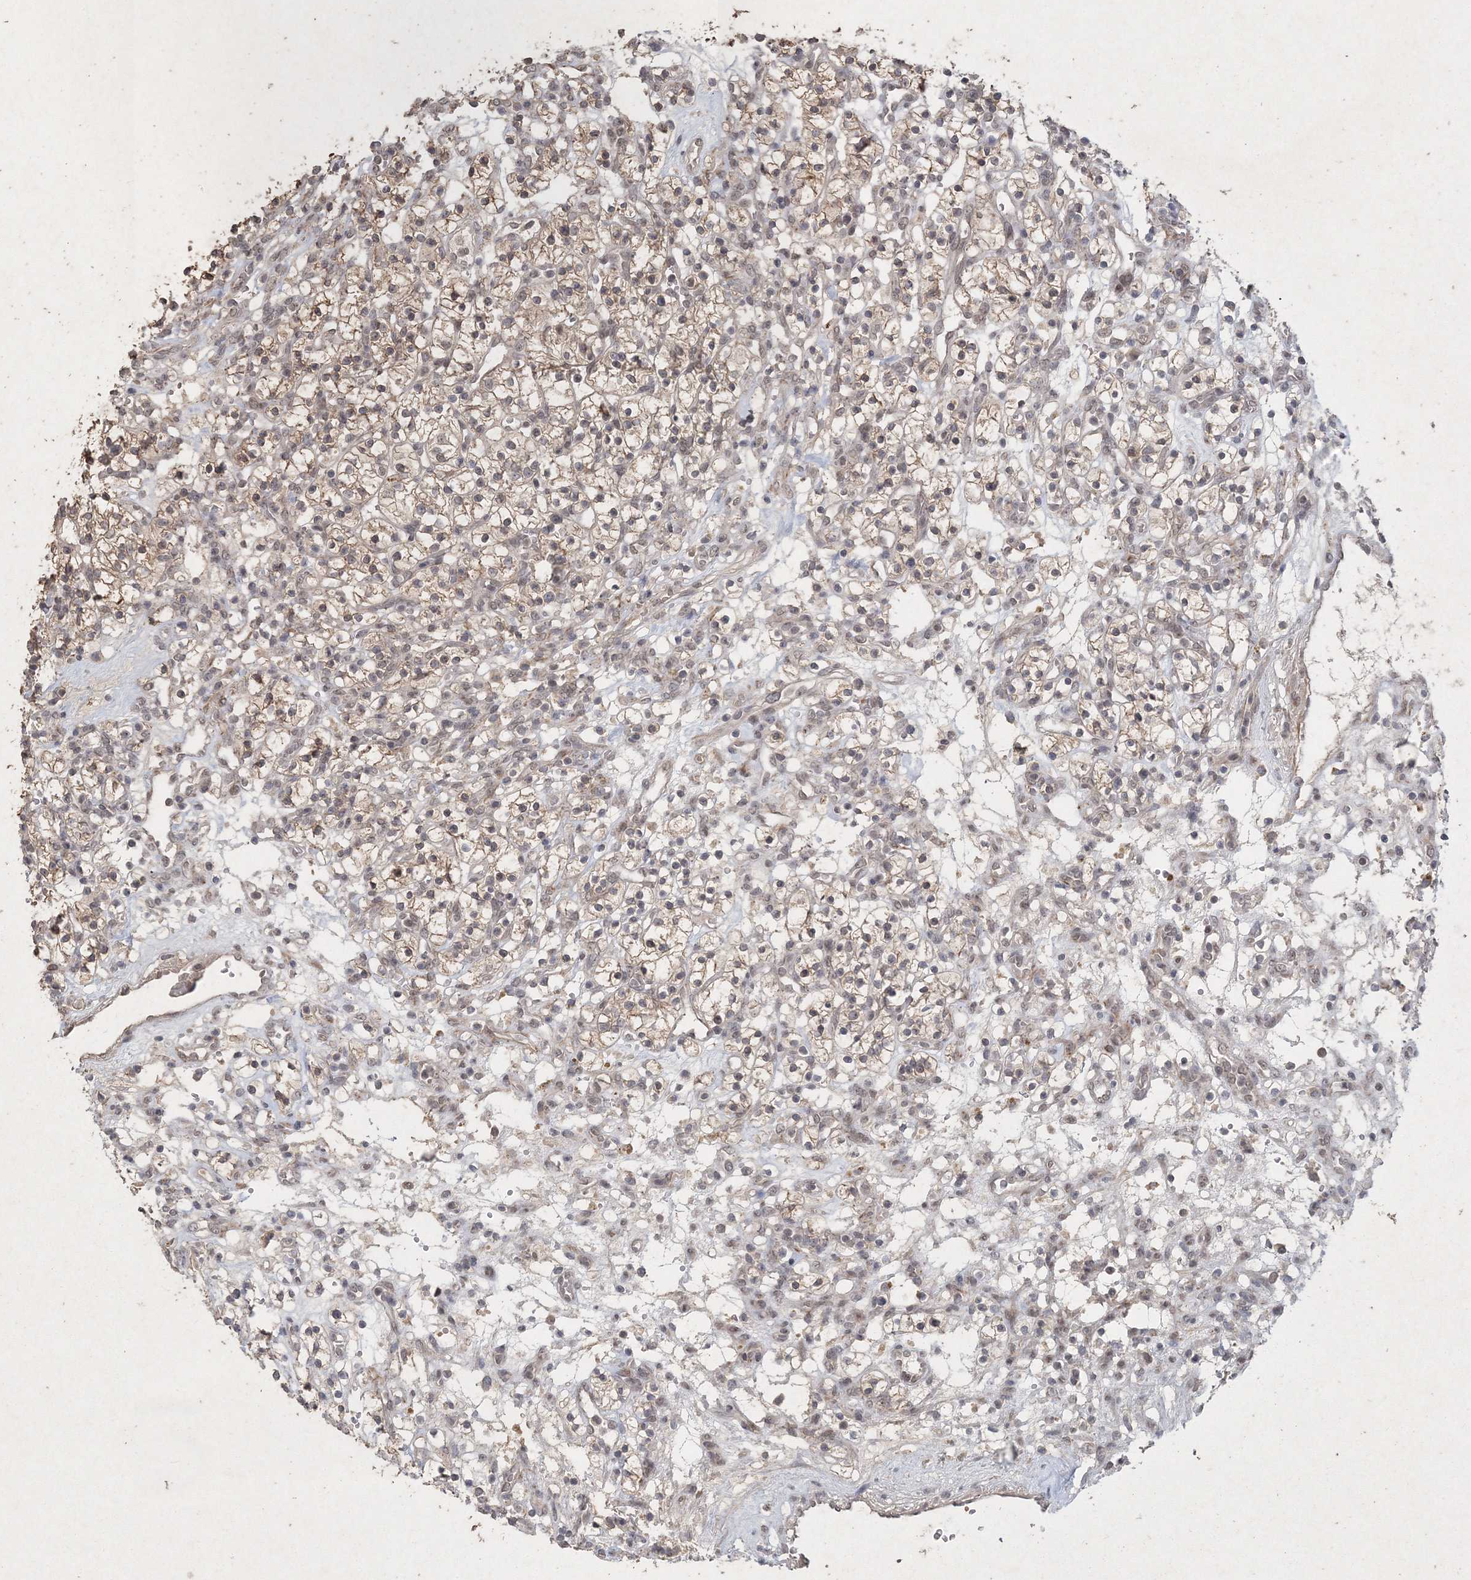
{"staining": {"intensity": "weak", "quantity": ">75%", "location": "cytoplasmic/membranous"}, "tissue": "renal cancer", "cell_type": "Tumor cells", "image_type": "cancer", "snomed": [{"axis": "morphology", "description": "Adenocarcinoma, NOS"}, {"axis": "topography", "description": "Kidney"}], "caption": "A micrograph showing weak cytoplasmic/membranous expression in approximately >75% of tumor cells in renal cancer (adenocarcinoma), as visualized by brown immunohistochemical staining.", "gene": "UIMC1", "patient": {"sex": "female", "age": 57}}